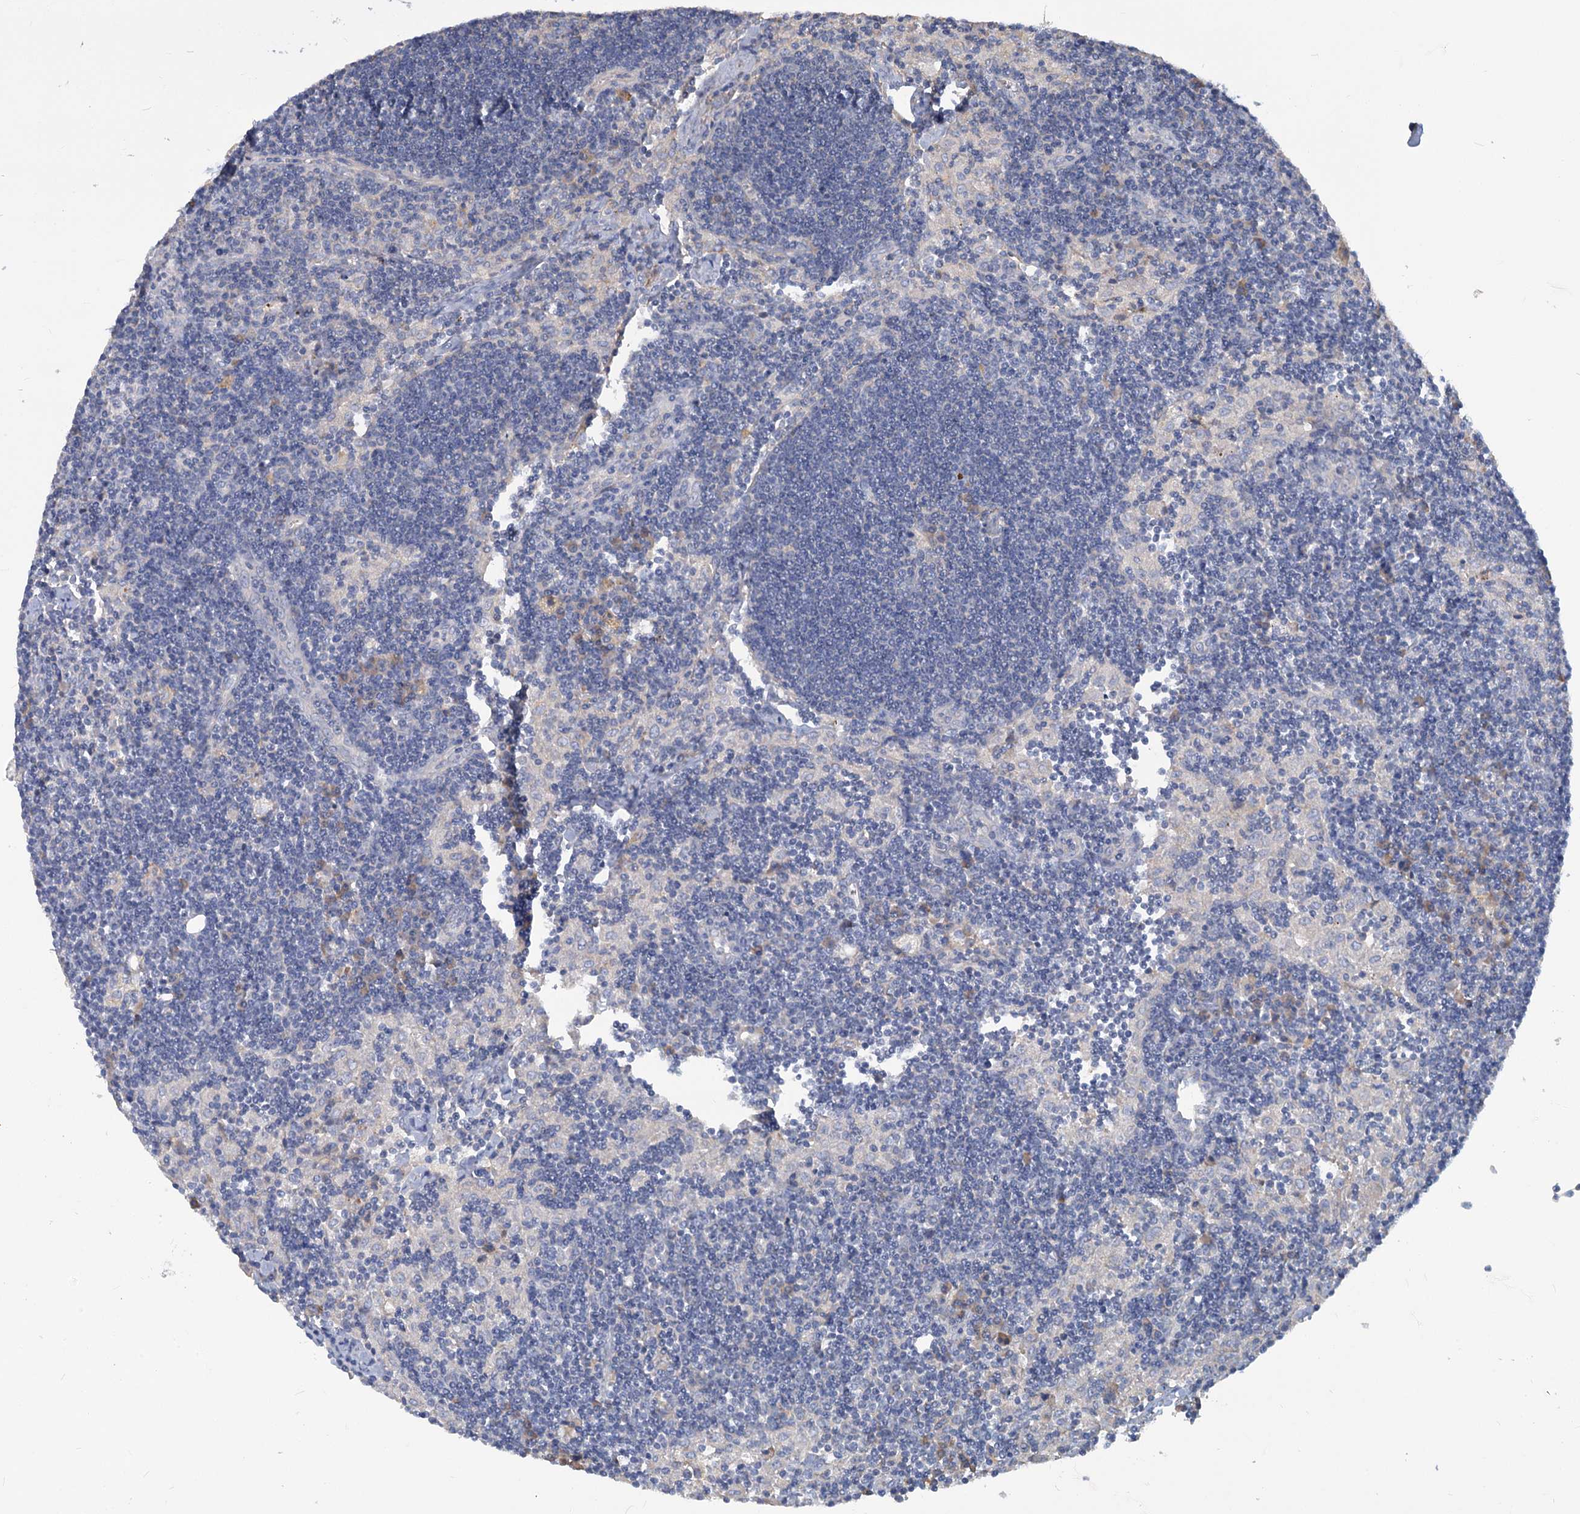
{"staining": {"intensity": "negative", "quantity": "none", "location": "none"}, "tissue": "lymph node", "cell_type": "Germinal center cells", "image_type": "normal", "snomed": [{"axis": "morphology", "description": "Normal tissue, NOS"}, {"axis": "topography", "description": "Lymph node"}], "caption": "High power microscopy histopathology image of an immunohistochemistry (IHC) histopathology image of normal lymph node, revealing no significant positivity in germinal center cells.", "gene": "URAD", "patient": {"sex": "male", "age": 24}}